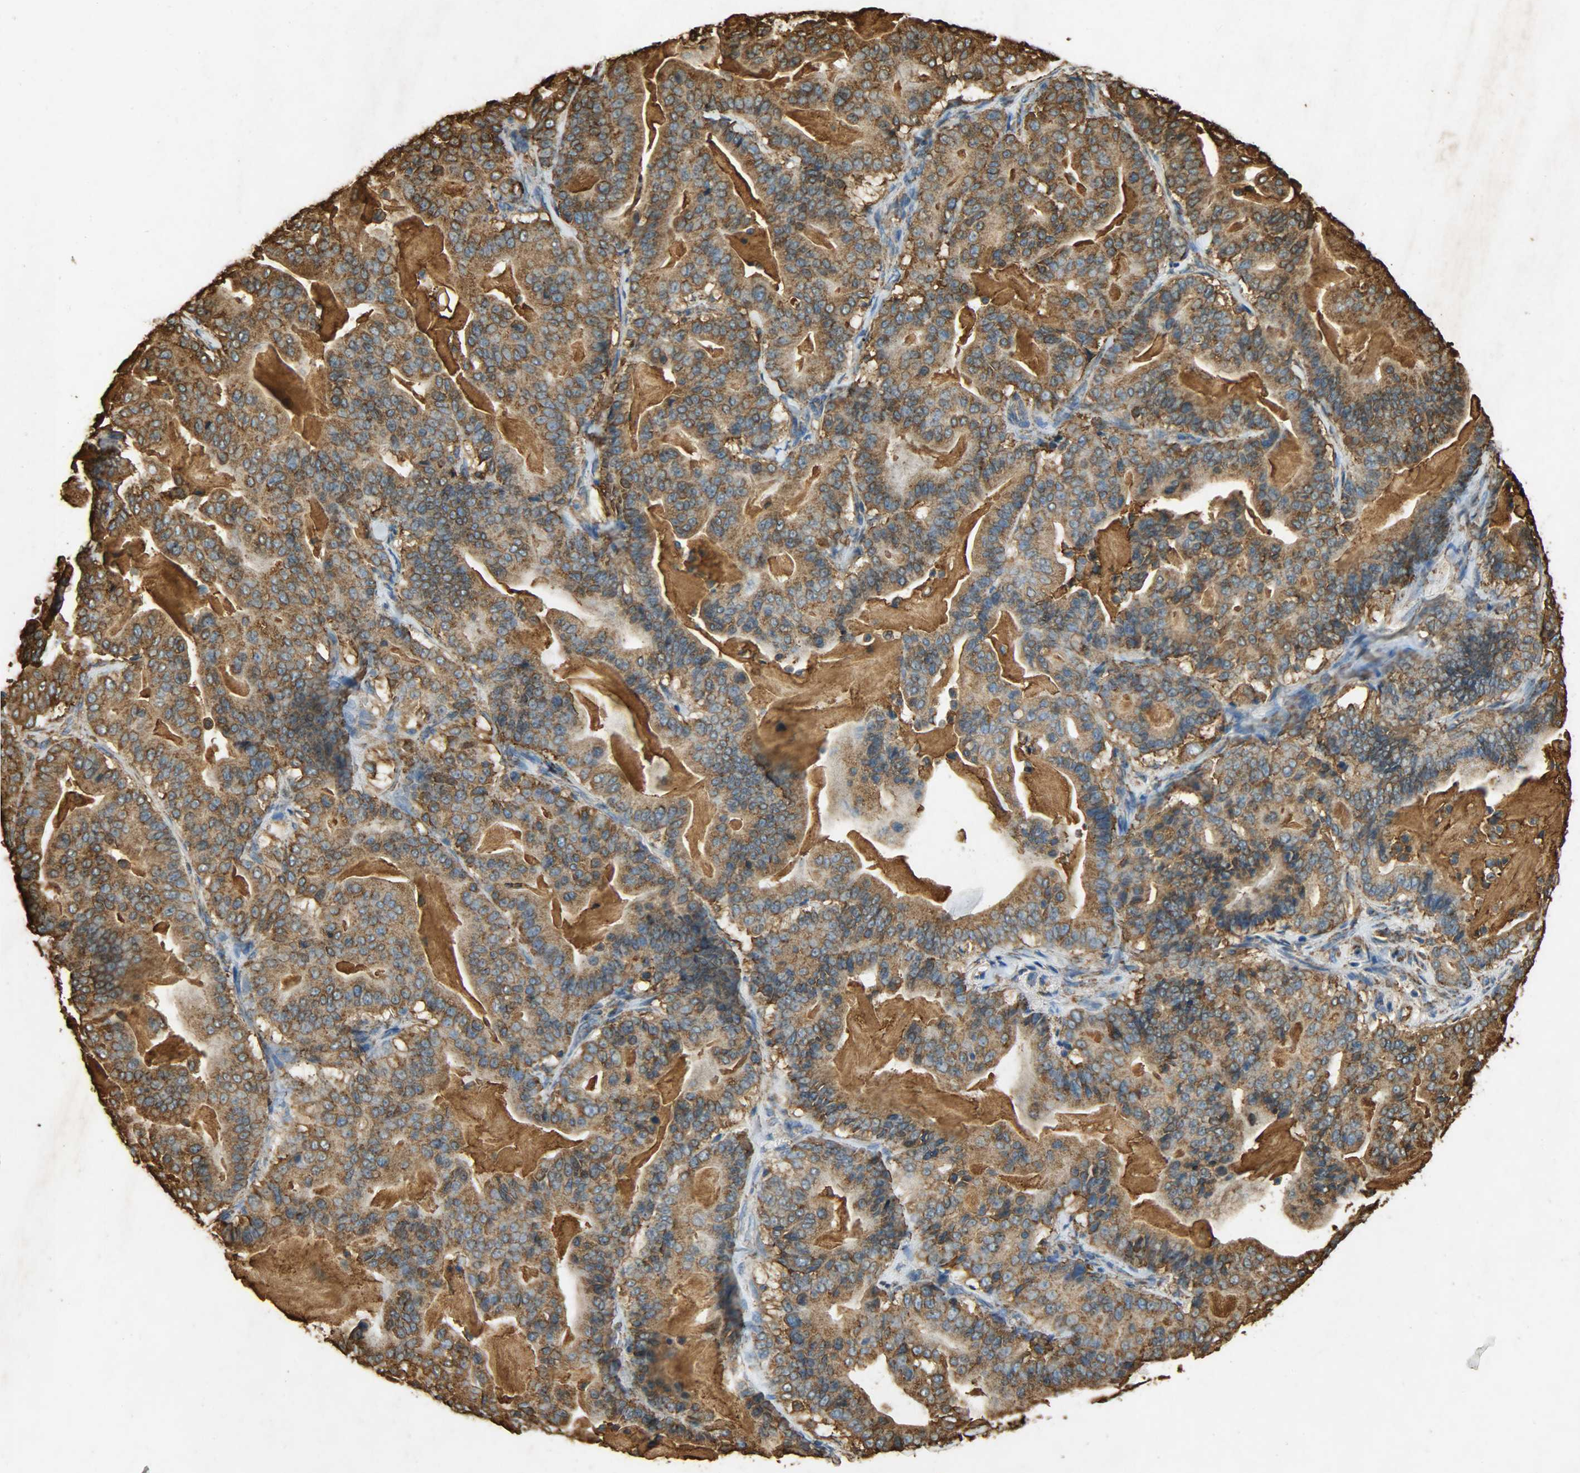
{"staining": {"intensity": "moderate", "quantity": ">75%", "location": "cytoplasmic/membranous"}, "tissue": "pancreatic cancer", "cell_type": "Tumor cells", "image_type": "cancer", "snomed": [{"axis": "morphology", "description": "Adenocarcinoma, NOS"}, {"axis": "topography", "description": "Pancreas"}], "caption": "IHC (DAB (3,3'-diaminobenzidine)) staining of human pancreatic adenocarcinoma demonstrates moderate cytoplasmic/membranous protein expression in about >75% of tumor cells.", "gene": "HSP90B1", "patient": {"sex": "male", "age": 63}}